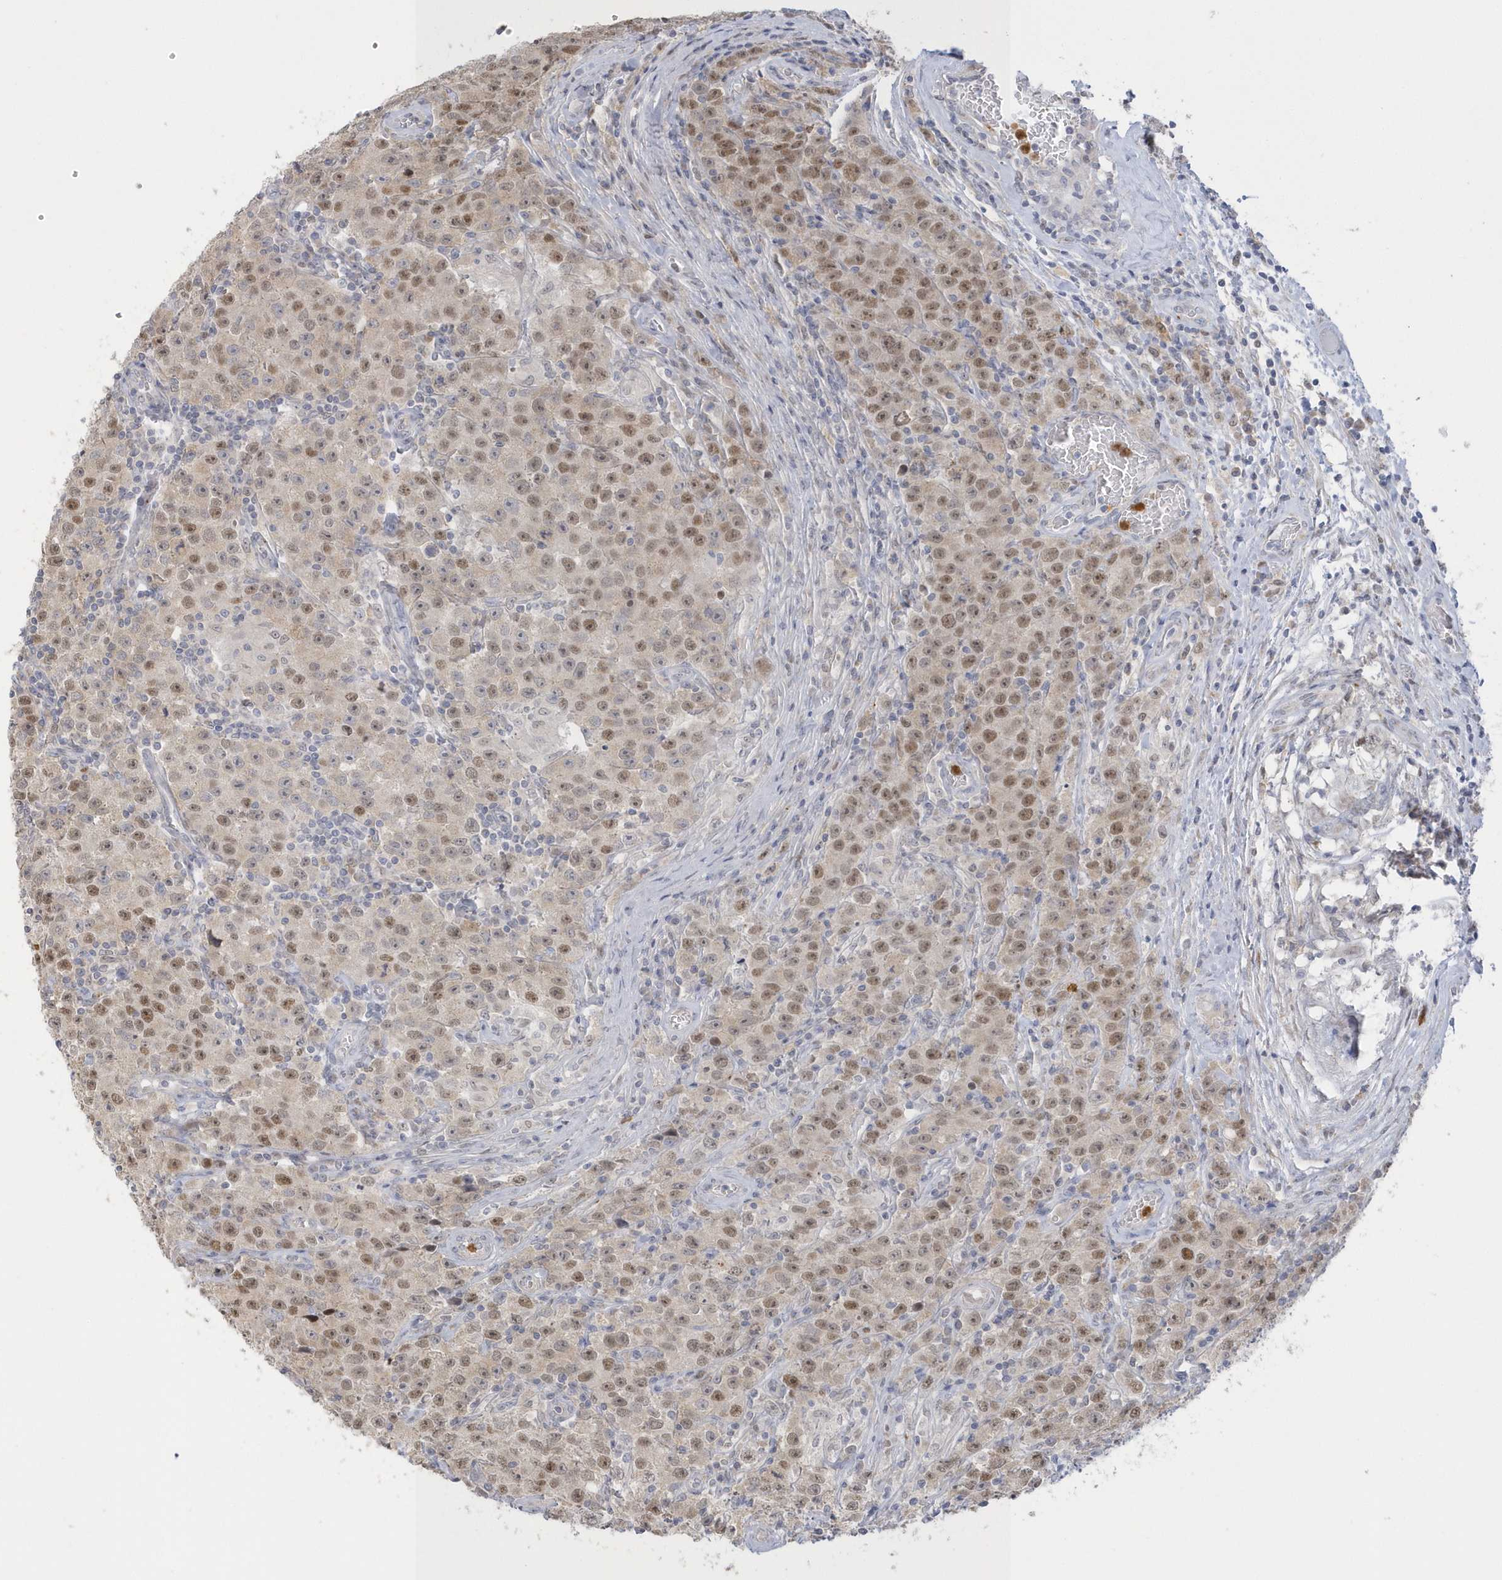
{"staining": {"intensity": "moderate", "quantity": "25%-75%", "location": "nuclear"}, "tissue": "testis cancer", "cell_type": "Tumor cells", "image_type": "cancer", "snomed": [{"axis": "morphology", "description": "Seminoma, NOS"}, {"axis": "morphology", "description": "Carcinoma, Embryonal, NOS"}, {"axis": "topography", "description": "Testis"}], "caption": "A medium amount of moderate nuclear expression is present in approximately 25%-75% of tumor cells in testis cancer tissue.", "gene": "NAF1", "patient": {"sex": "male", "age": 43}}